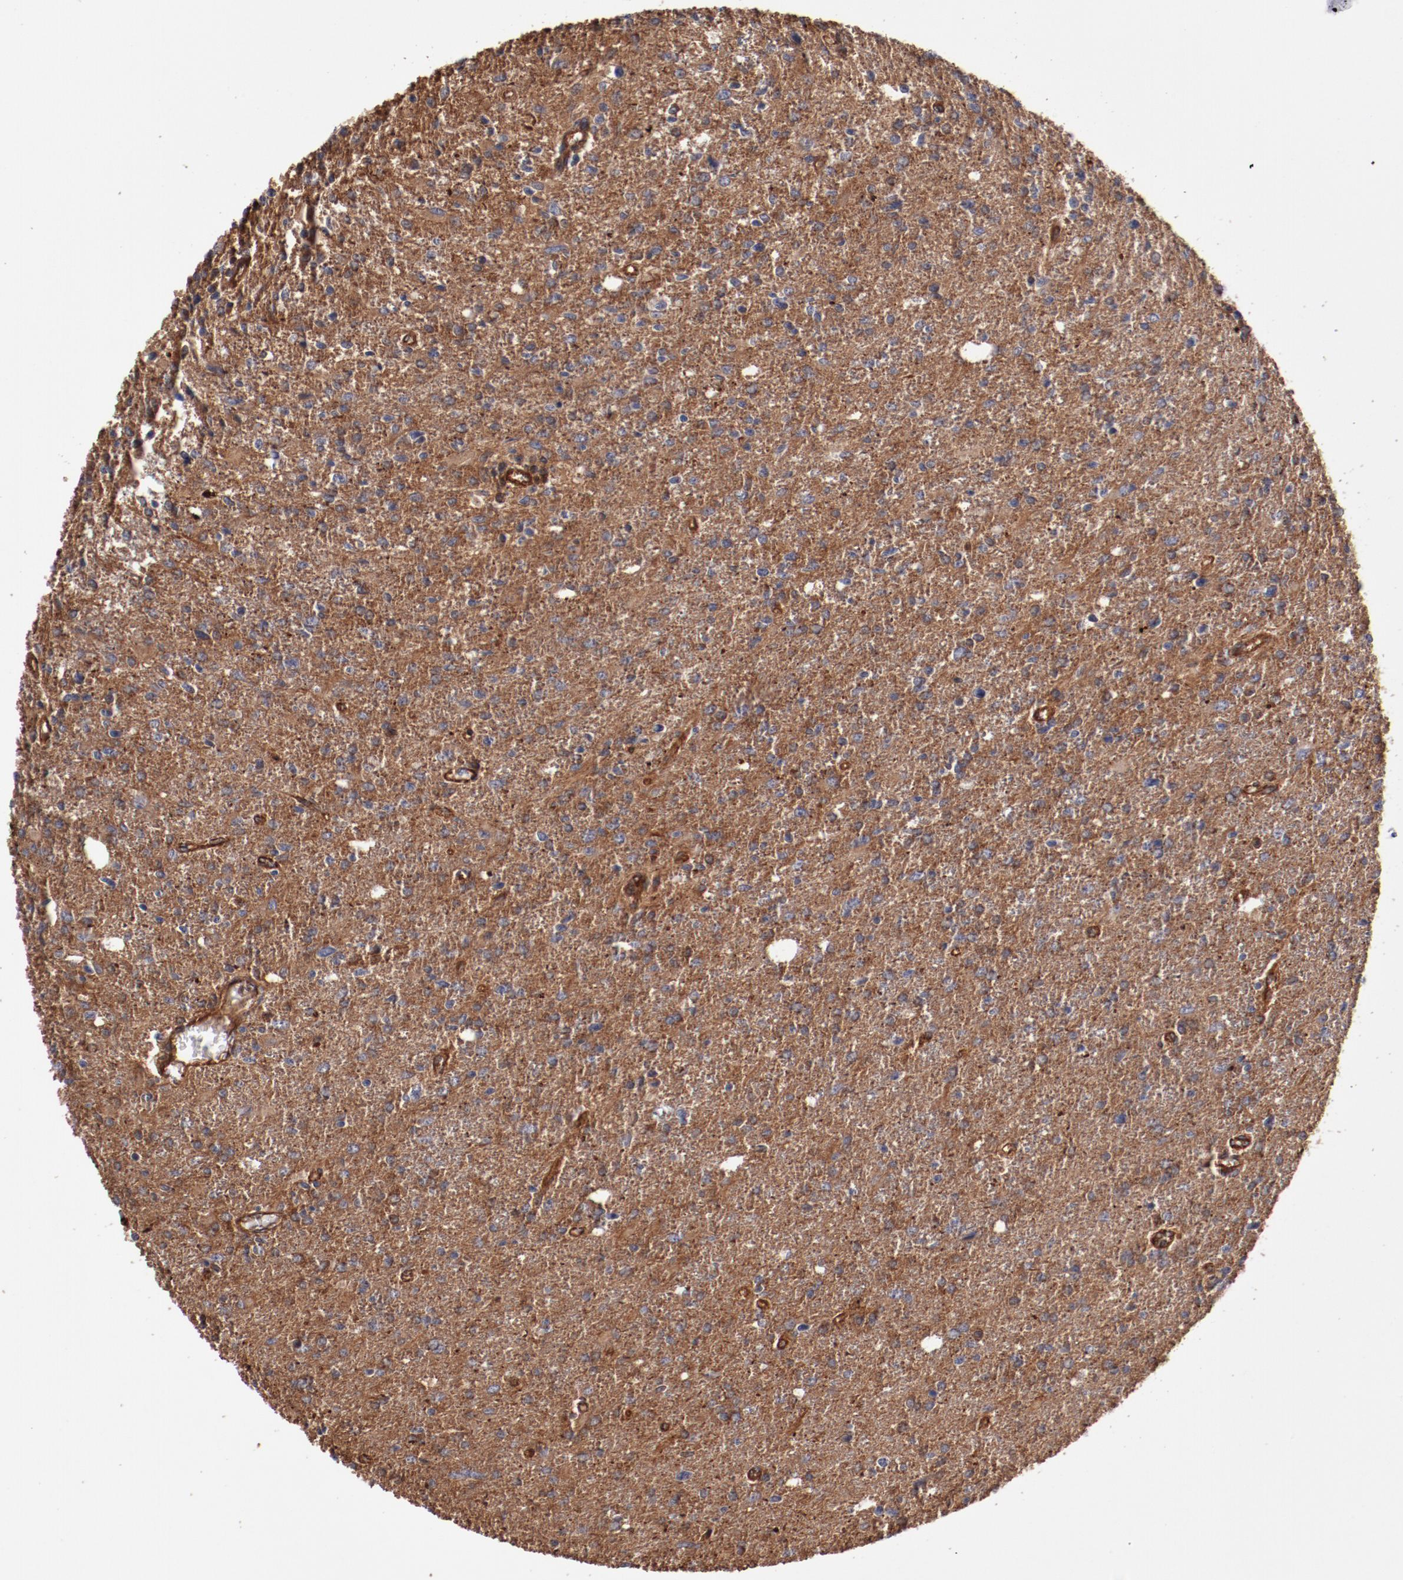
{"staining": {"intensity": "strong", "quantity": ">75%", "location": "cytoplasmic/membranous"}, "tissue": "glioma", "cell_type": "Tumor cells", "image_type": "cancer", "snomed": [{"axis": "morphology", "description": "Glioma, malignant, High grade"}, {"axis": "topography", "description": "Cerebral cortex"}], "caption": "Glioma was stained to show a protein in brown. There is high levels of strong cytoplasmic/membranous expression in about >75% of tumor cells. The protein is shown in brown color, while the nuclei are stained blue.", "gene": "TMOD3", "patient": {"sex": "male", "age": 76}}